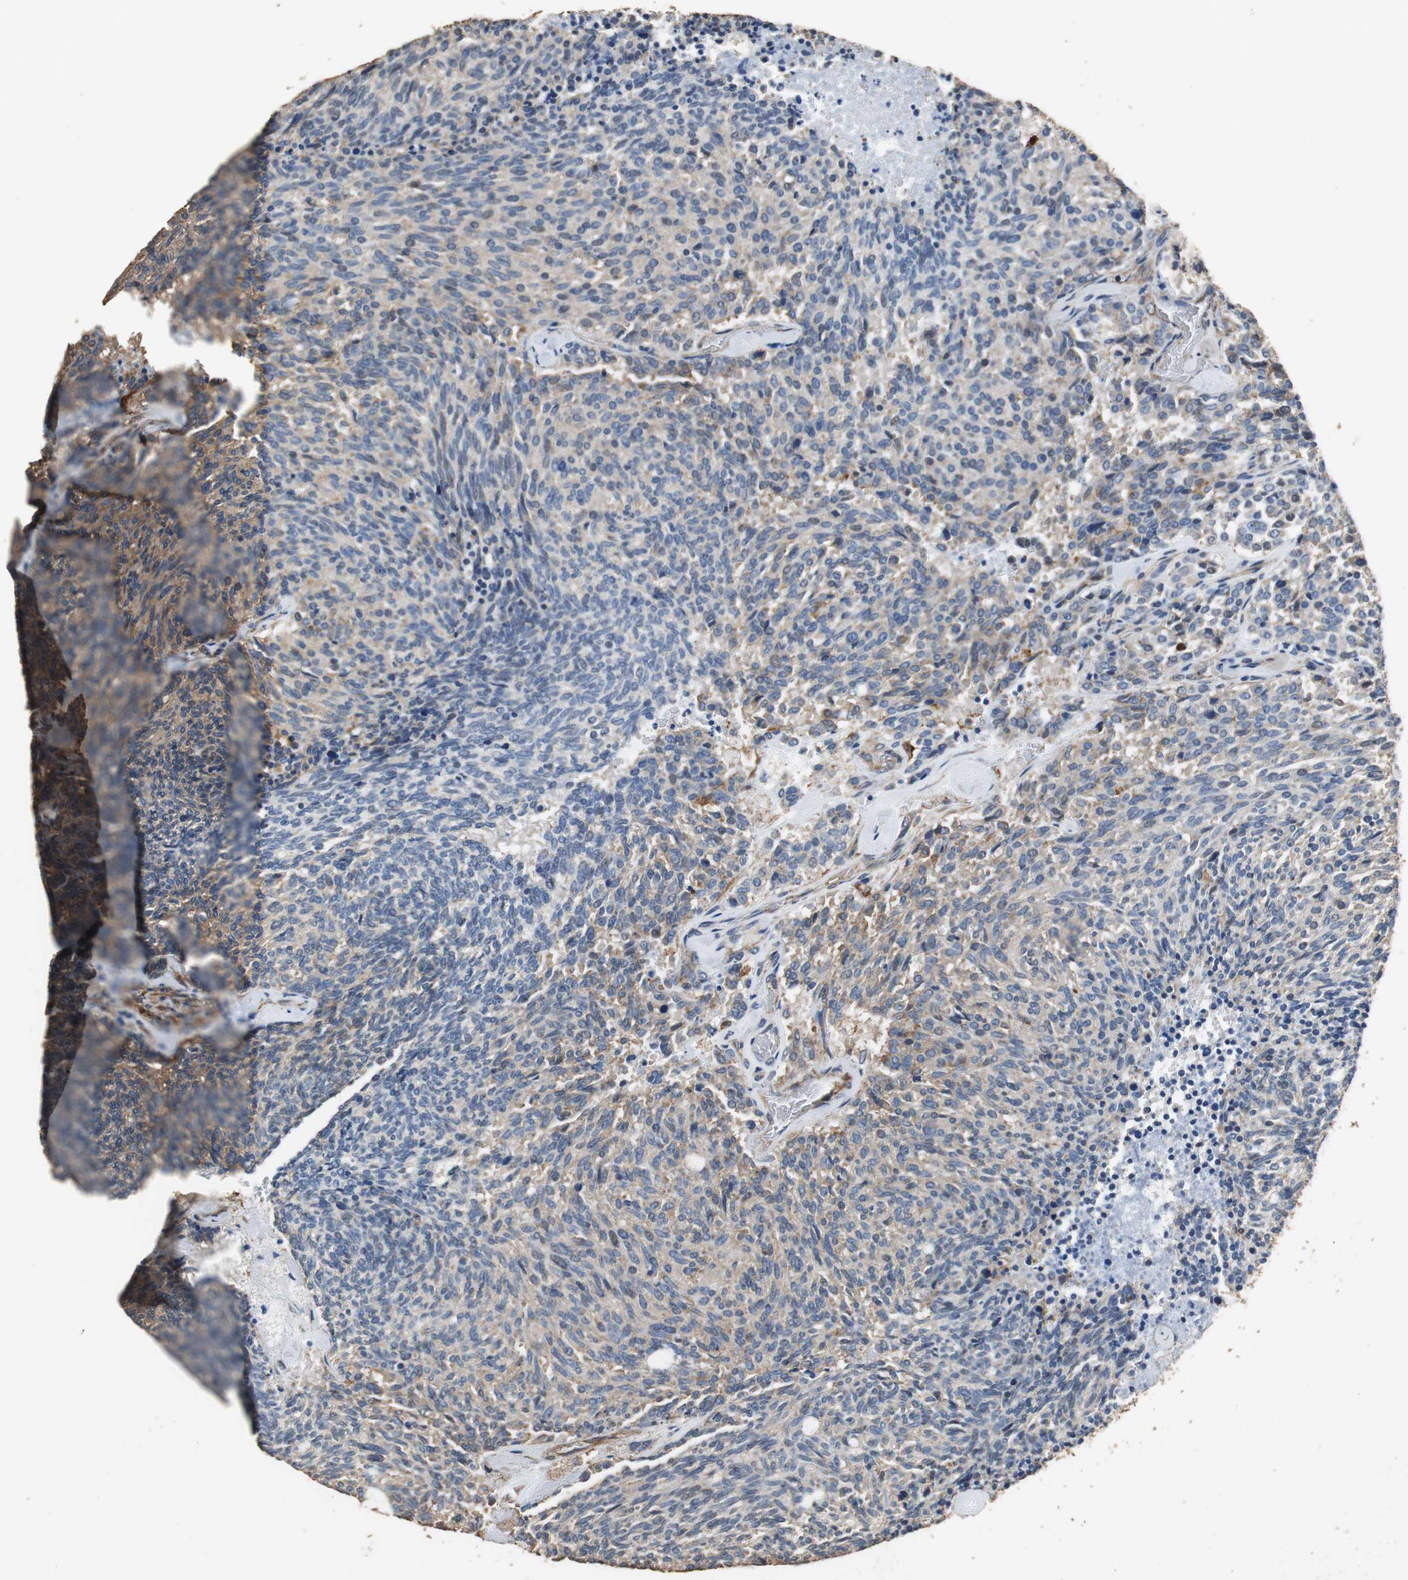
{"staining": {"intensity": "weak", "quantity": ">75%", "location": "cytoplasmic/membranous"}, "tissue": "carcinoid", "cell_type": "Tumor cells", "image_type": "cancer", "snomed": [{"axis": "morphology", "description": "Carcinoid, malignant, NOS"}, {"axis": "topography", "description": "Pancreas"}], "caption": "Malignant carcinoid tissue exhibits weak cytoplasmic/membranous expression in approximately >75% of tumor cells, visualized by immunohistochemistry.", "gene": "PRKRA", "patient": {"sex": "female", "age": 54}}